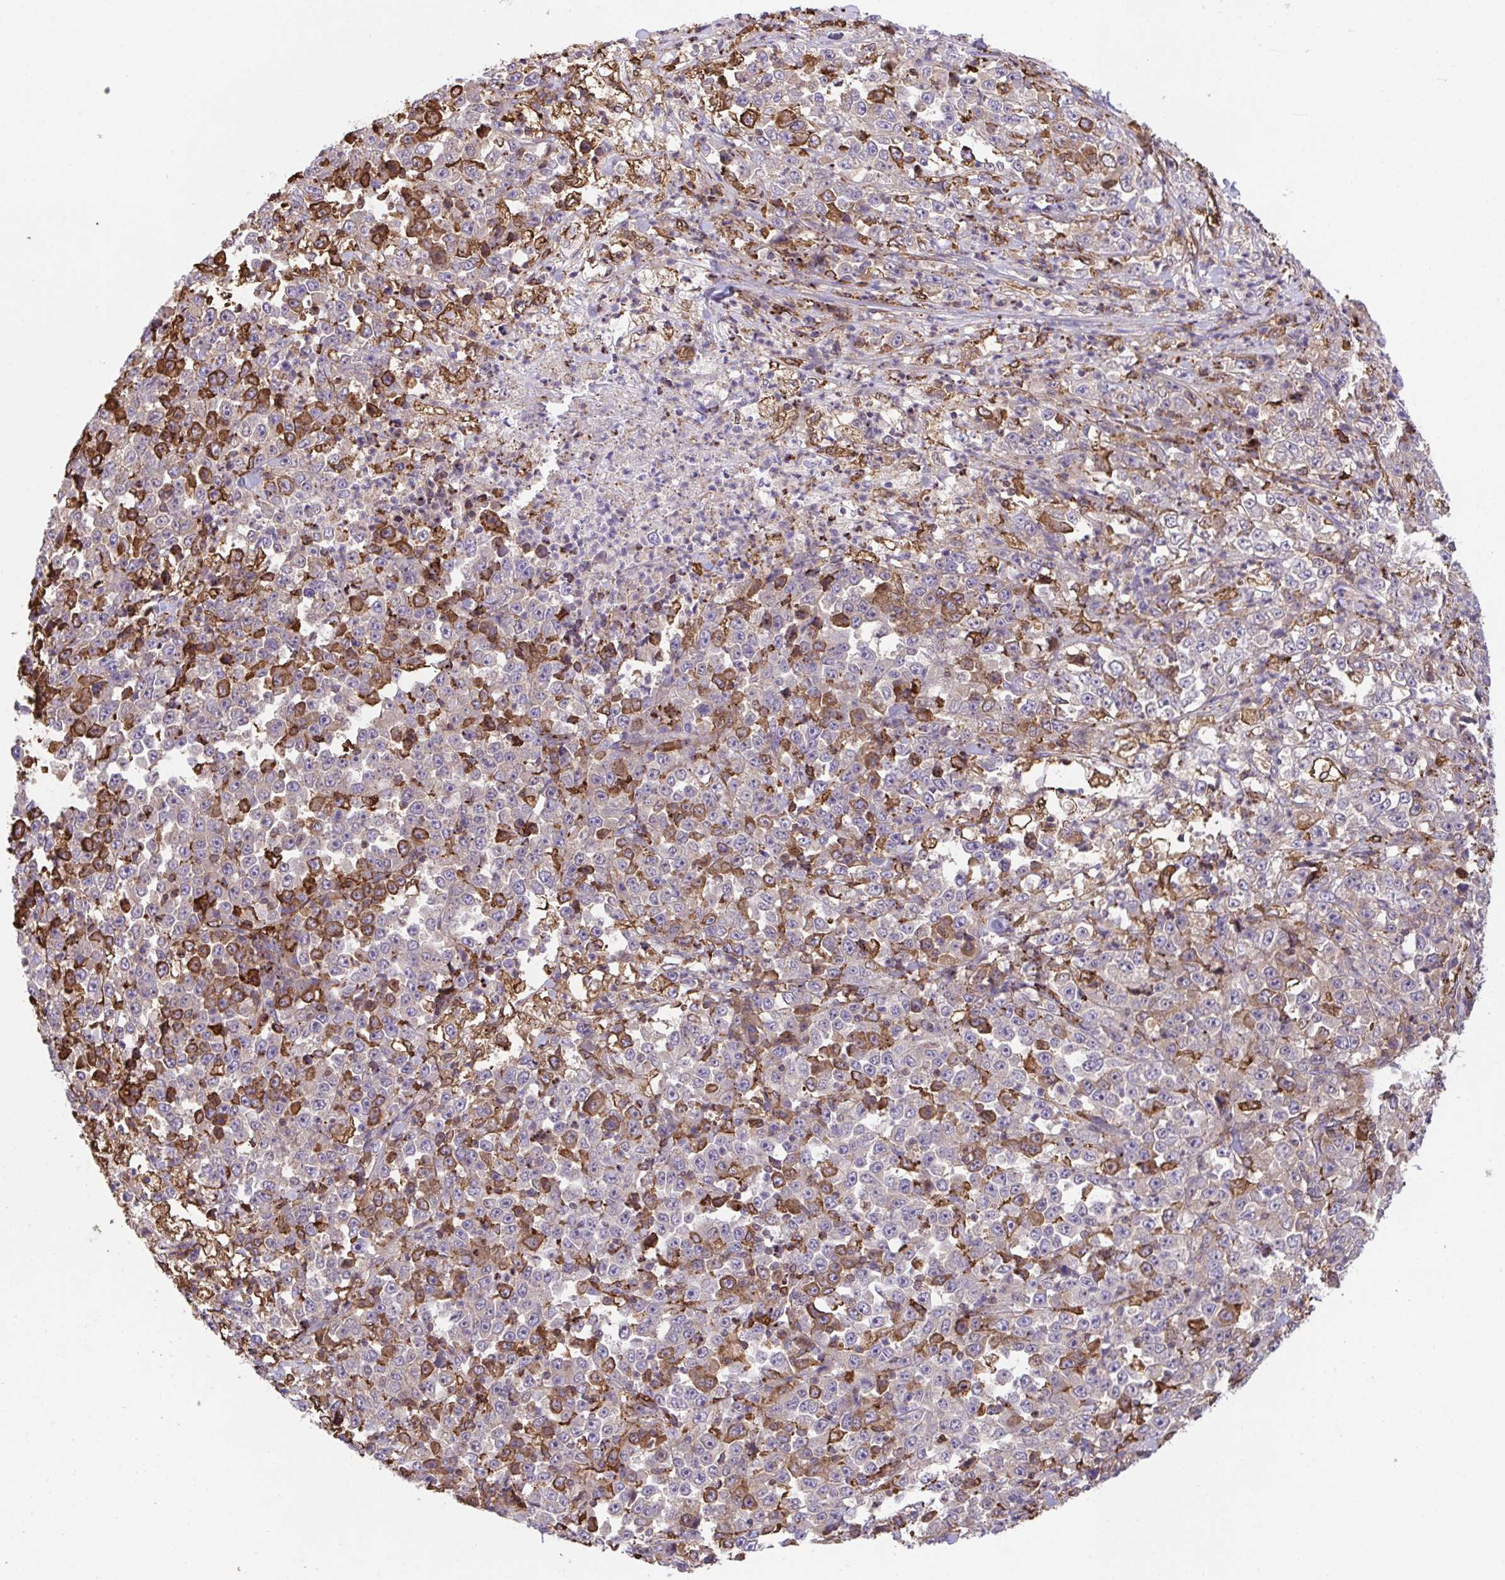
{"staining": {"intensity": "weak", "quantity": "25%-75%", "location": "cytoplasmic/membranous"}, "tissue": "stomach cancer", "cell_type": "Tumor cells", "image_type": "cancer", "snomed": [{"axis": "morphology", "description": "Normal tissue, NOS"}, {"axis": "morphology", "description": "Adenocarcinoma, NOS"}, {"axis": "topography", "description": "Stomach, upper"}, {"axis": "topography", "description": "Stomach"}], "caption": "Stomach cancer stained with immunohistochemistry demonstrates weak cytoplasmic/membranous positivity in approximately 25%-75% of tumor cells. Immunohistochemistry stains the protein of interest in brown and the nuclei are stained blue.", "gene": "PPIH", "patient": {"sex": "male", "age": 59}}